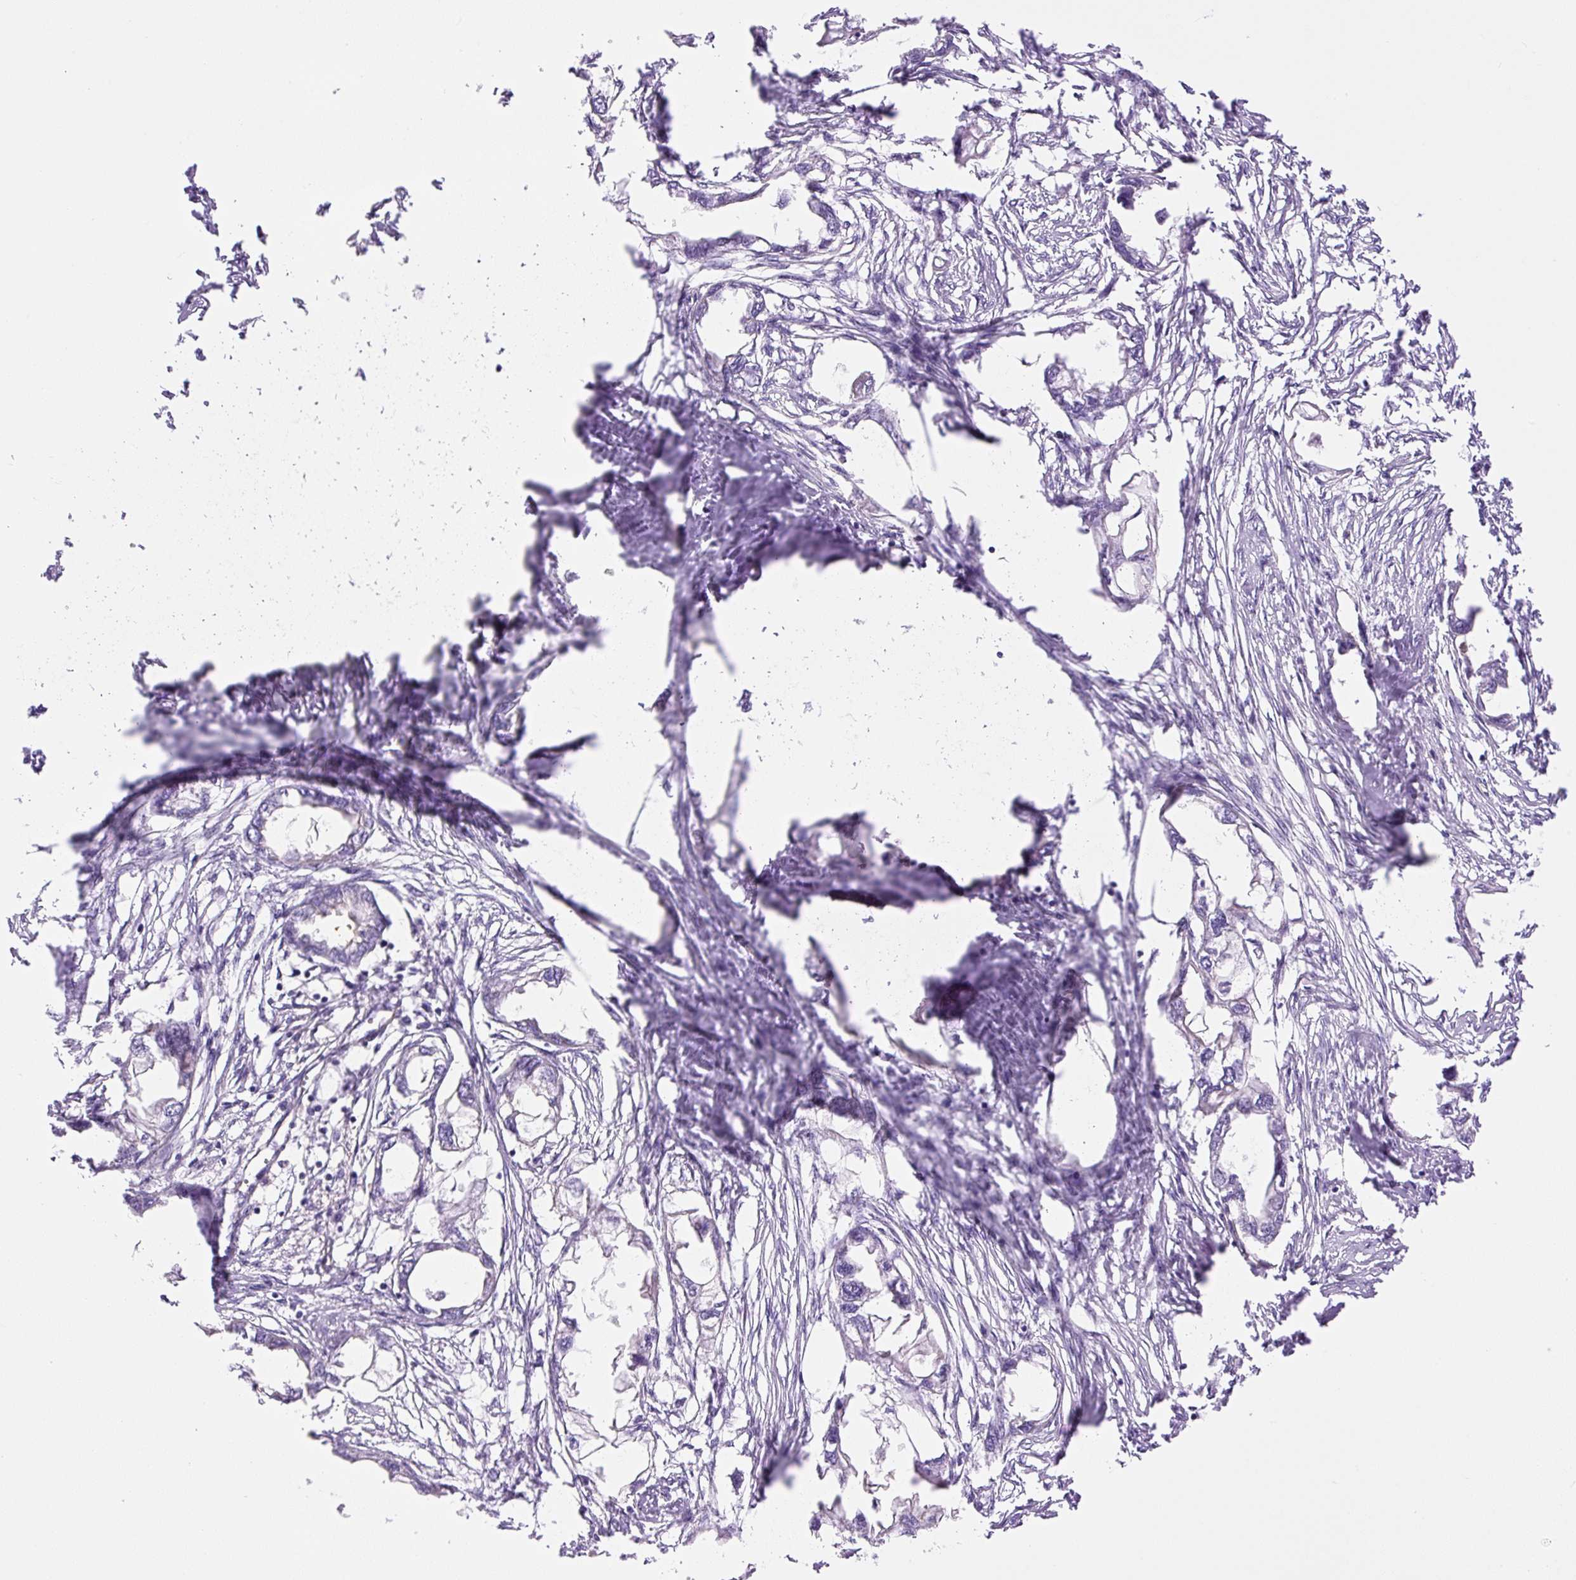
{"staining": {"intensity": "negative", "quantity": "none", "location": "none"}, "tissue": "endometrial cancer", "cell_type": "Tumor cells", "image_type": "cancer", "snomed": [{"axis": "morphology", "description": "Adenocarcinoma, NOS"}, {"axis": "morphology", "description": "Adenocarcinoma, metastatic, NOS"}, {"axis": "topography", "description": "Adipose tissue"}, {"axis": "topography", "description": "Endometrium"}], "caption": "Tumor cells show no significant staining in adenocarcinoma (endometrial). The staining was performed using DAB to visualize the protein expression in brown, while the nuclei were stained in blue with hematoxylin (Magnification: 20x).", "gene": "MYO5C", "patient": {"sex": "female", "age": 67}}